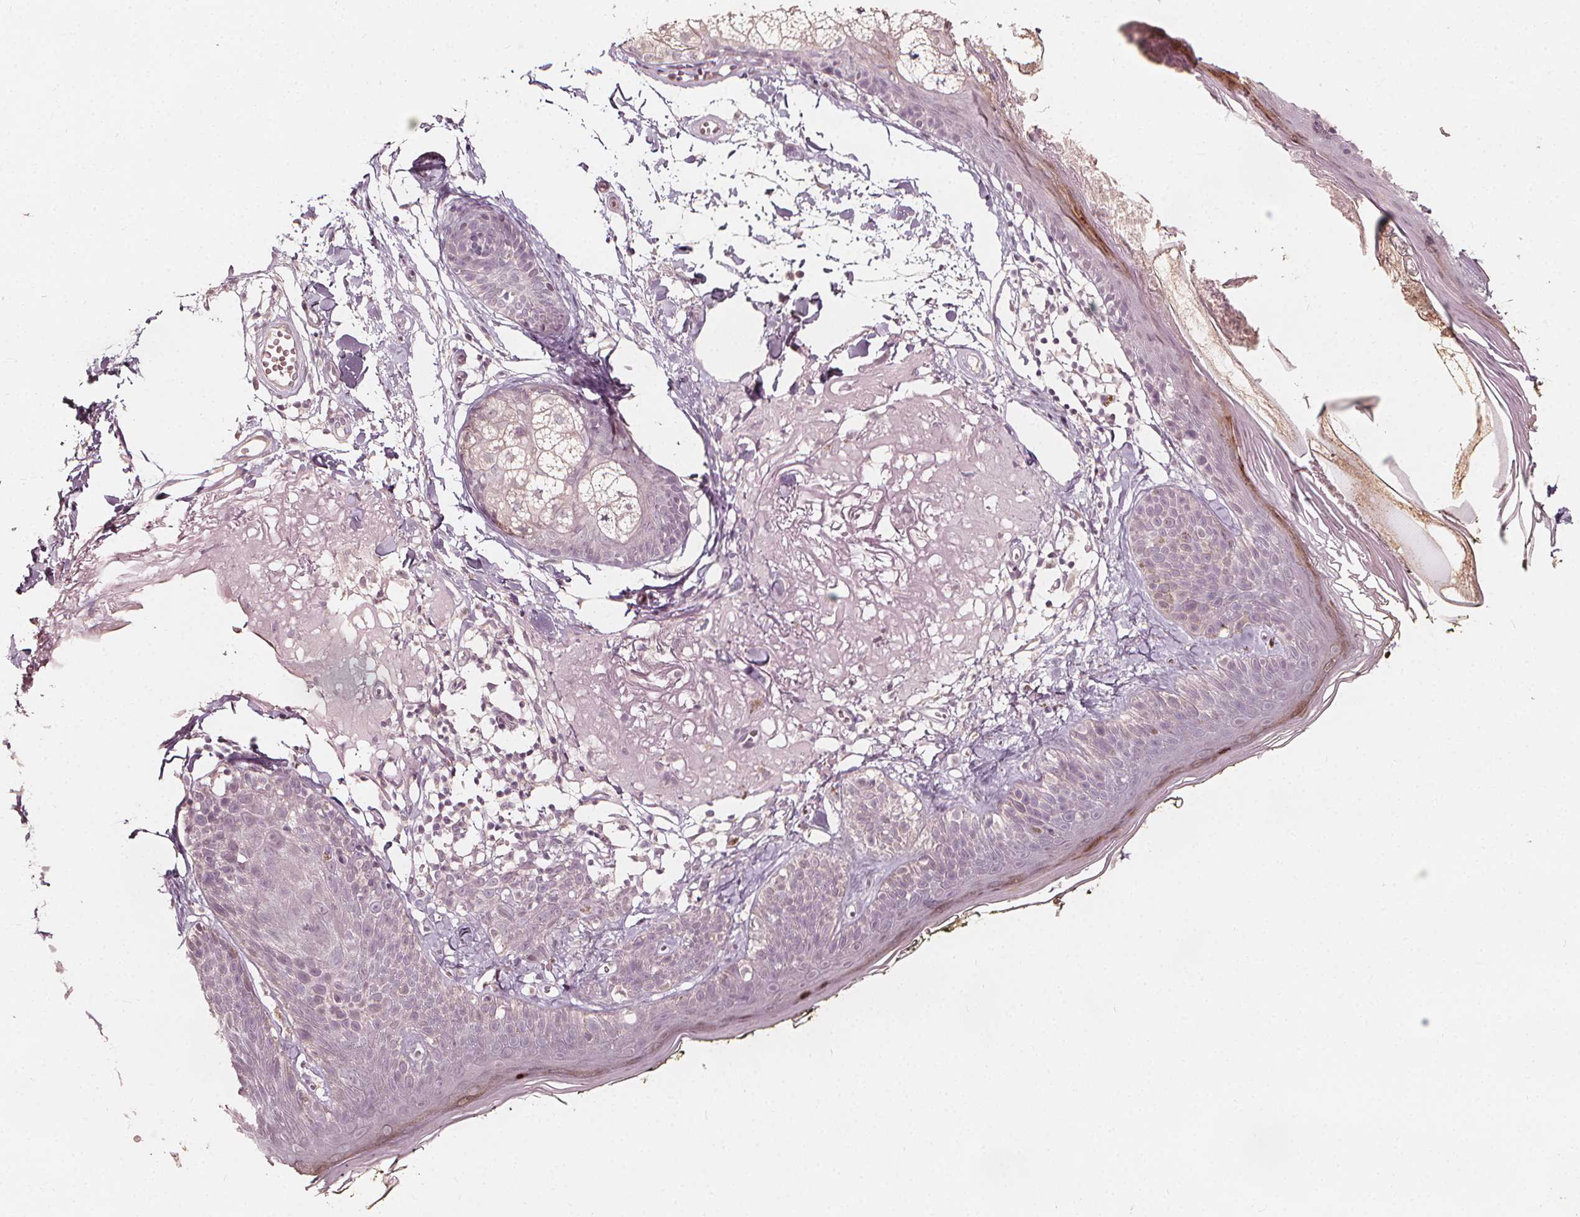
{"staining": {"intensity": "negative", "quantity": "none", "location": "none"}, "tissue": "skin", "cell_type": "Fibroblasts", "image_type": "normal", "snomed": [{"axis": "morphology", "description": "Normal tissue, NOS"}, {"axis": "topography", "description": "Skin"}], "caption": "This is an immunohistochemistry histopathology image of unremarkable human skin. There is no positivity in fibroblasts.", "gene": "NPC1L1", "patient": {"sex": "male", "age": 76}}